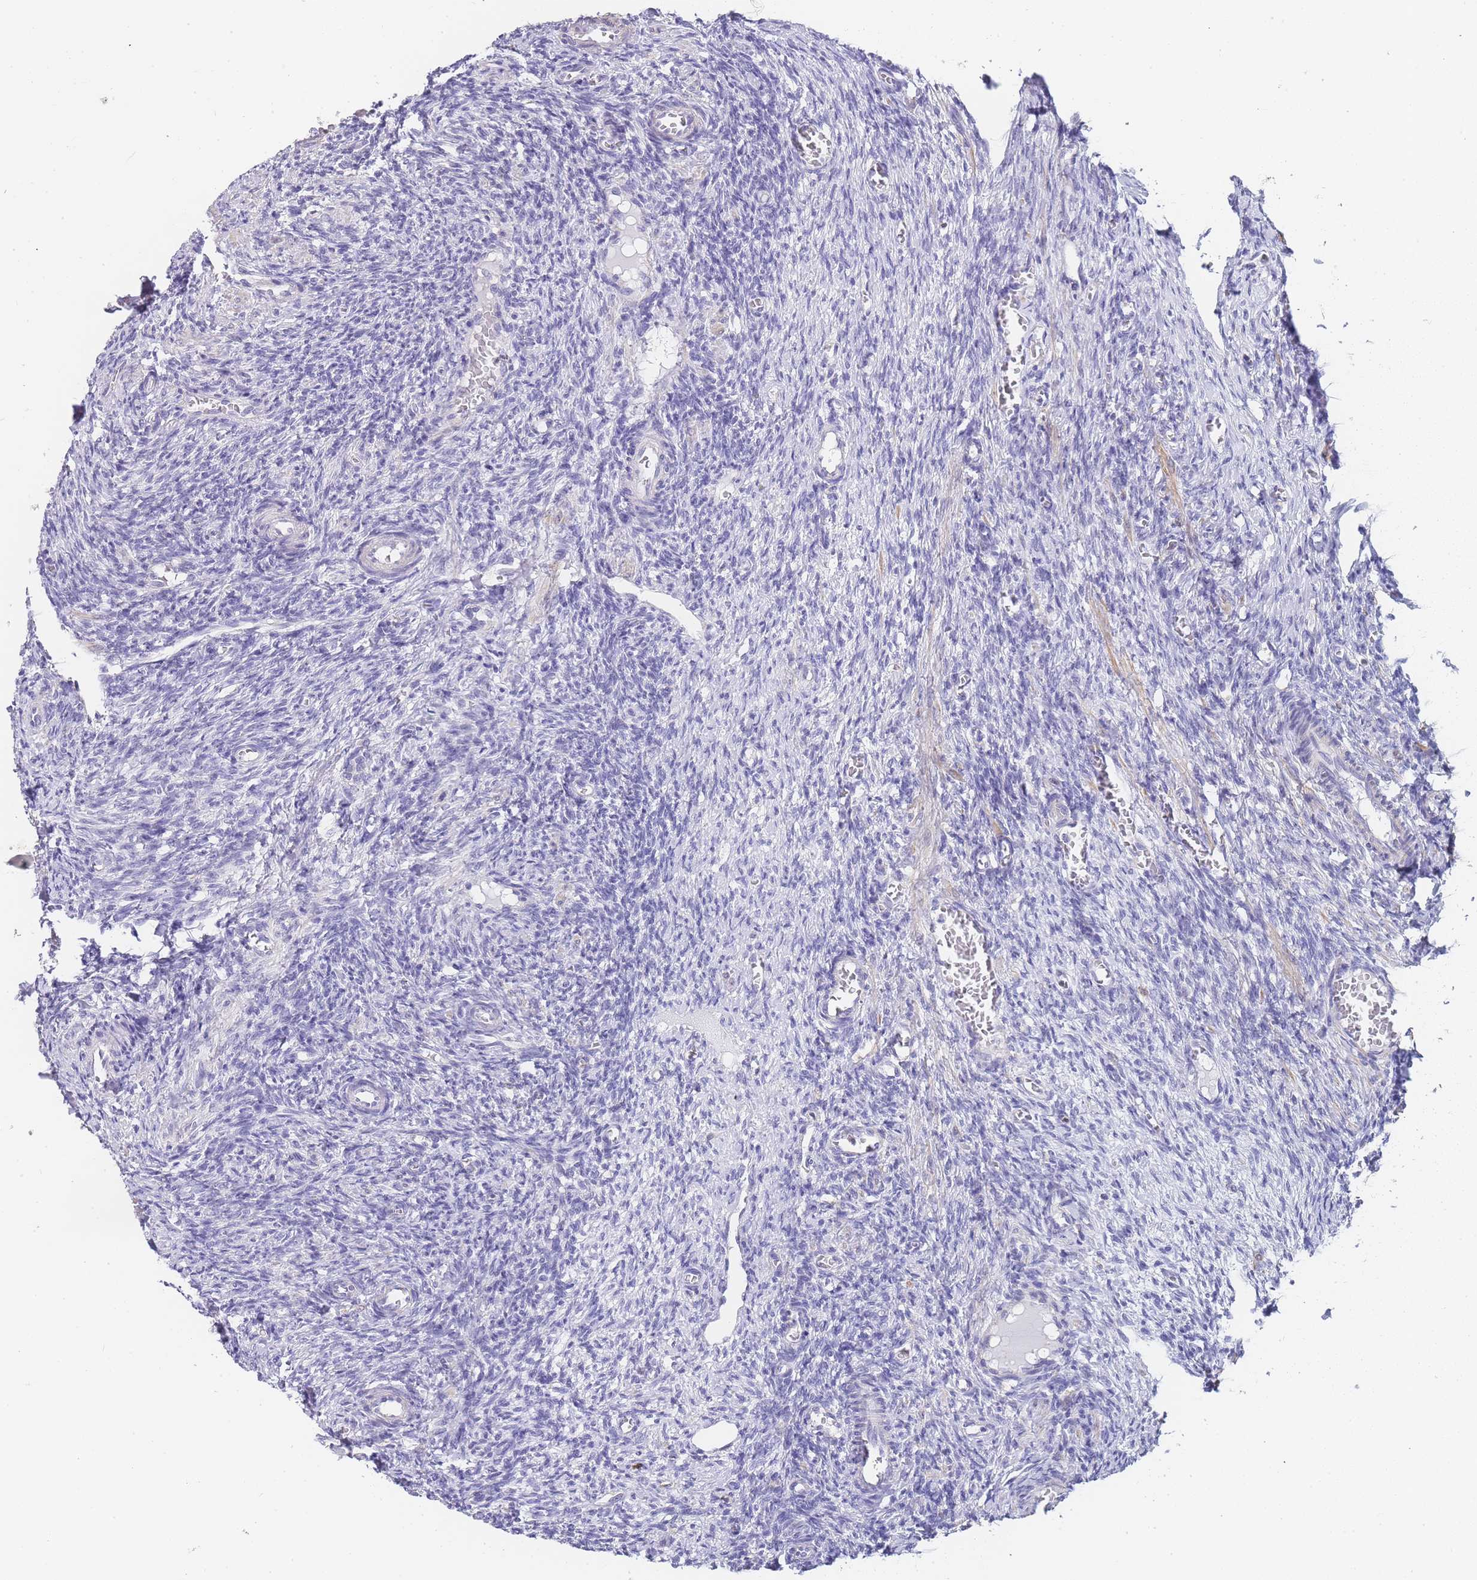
{"staining": {"intensity": "negative", "quantity": "none", "location": "none"}, "tissue": "ovary", "cell_type": "Ovarian stroma cells", "image_type": "normal", "snomed": [{"axis": "morphology", "description": "Normal tissue, NOS"}, {"axis": "topography", "description": "Ovary"}], "caption": "This is an immunohistochemistry image of unremarkable human ovary. There is no staining in ovarian stroma cells.", "gene": "NOP14", "patient": {"sex": "female", "age": 27}}